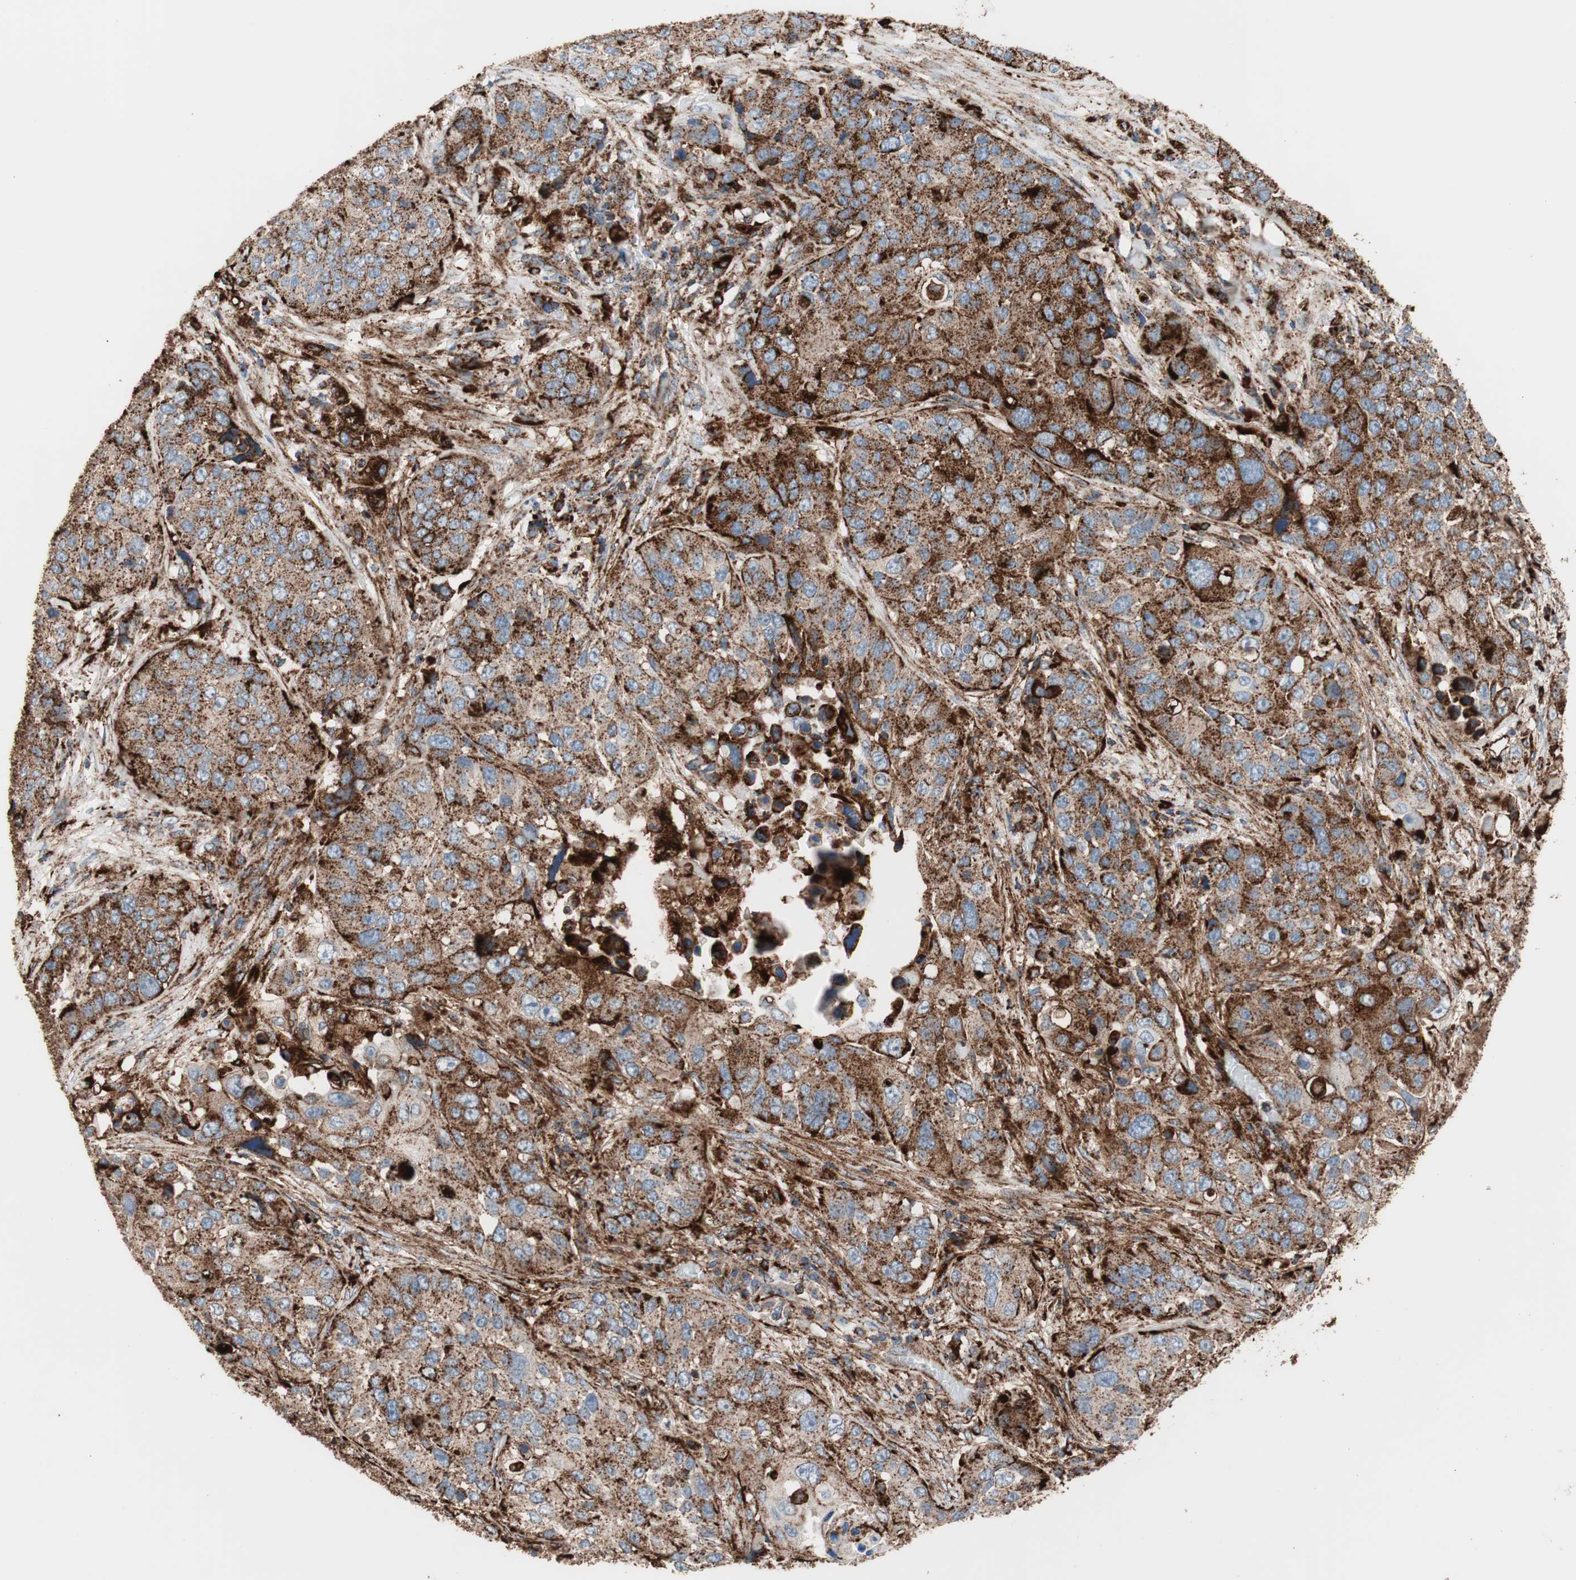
{"staining": {"intensity": "strong", "quantity": ">75%", "location": "cytoplasmic/membranous"}, "tissue": "lung cancer", "cell_type": "Tumor cells", "image_type": "cancer", "snomed": [{"axis": "morphology", "description": "Squamous cell carcinoma, NOS"}, {"axis": "topography", "description": "Lung"}], "caption": "This is an image of IHC staining of squamous cell carcinoma (lung), which shows strong staining in the cytoplasmic/membranous of tumor cells.", "gene": "LAMP1", "patient": {"sex": "male", "age": 57}}